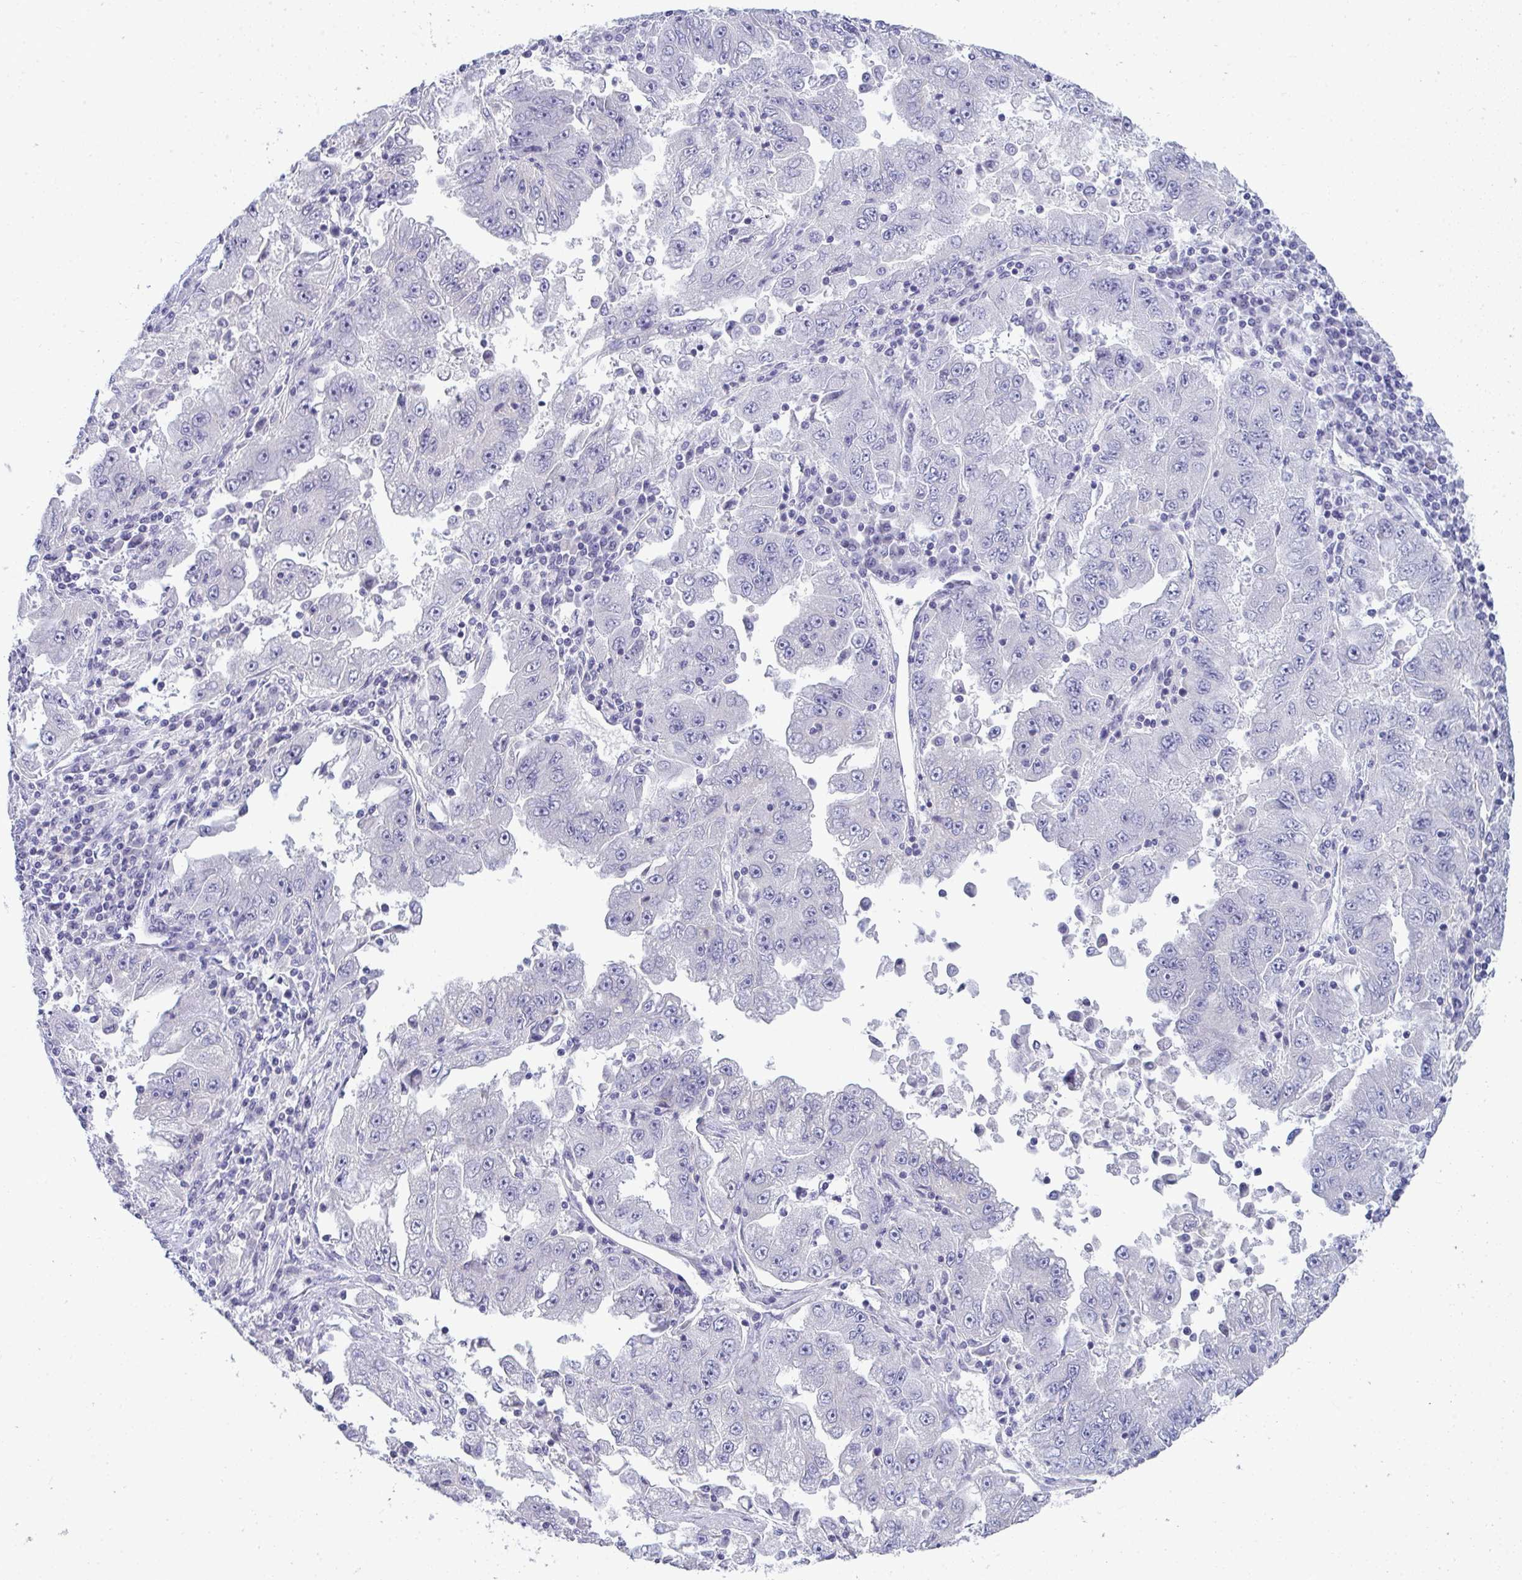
{"staining": {"intensity": "negative", "quantity": "none", "location": "none"}, "tissue": "lung cancer", "cell_type": "Tumor cells", "image_type": "cancer", "snomed": [{"axis": "morphology", "description": "Adenocarcinoma, NOS"}, {"axis": "morphology", "description": "Adenocarcinoma primary or metastatic"}, {"axis": "topography", "description": "Lung"}], "caption": "Tumor cells show no significant protein staining in lung cancer (adenocarcinoma primary or metastatic).", "gene": "TMEM82", "patient": {"sex": "male", "age": 74}}